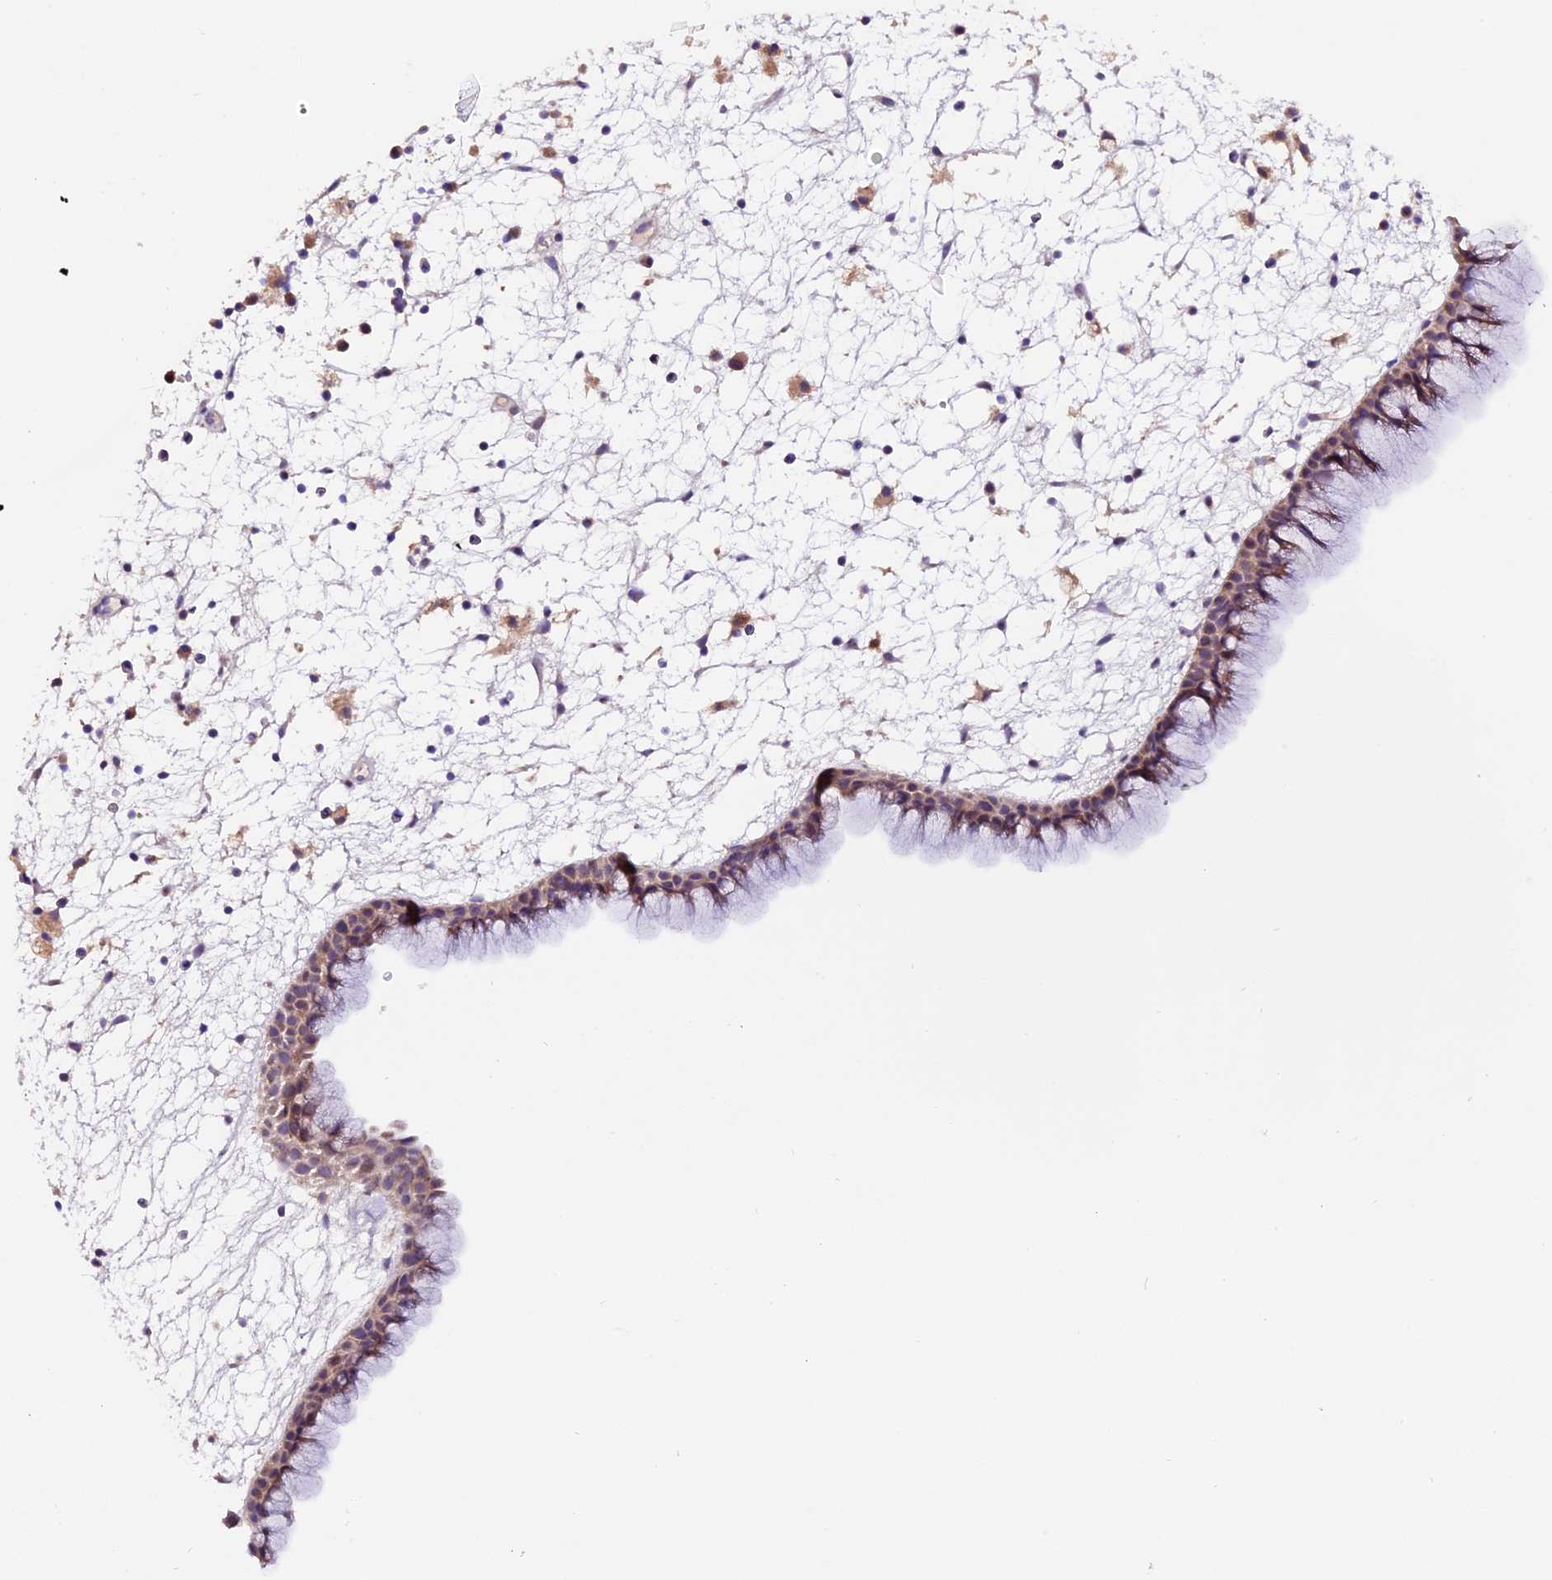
{"staining": {"intensity": "moderate", "quantity": "25%-75%", "location": "cytoplasmic/membranous"}, "tissue": "nasopharynx", "cell_type": "Respiratory epithelial cells", "image_type": "normal", "snomed": [{"axis": "morphology", "description": "Normal tissue, NOS"}, {"axis": "morphology", "description": "Inflammation, NOS"}, {"axis": "morphology", "description": "Malignant melanoma, Metastatic site"}, {"axis": "topography", "description": "Nasopharynx"}], "caption": "Protein staining displays moderate cytoplasmic/membranous positivity in approximately 25%-75% of respiratory epithelial cells in normal nasopharynx.", "gene": "DDX28", "patient": {"sex": "male", "age": 70}}